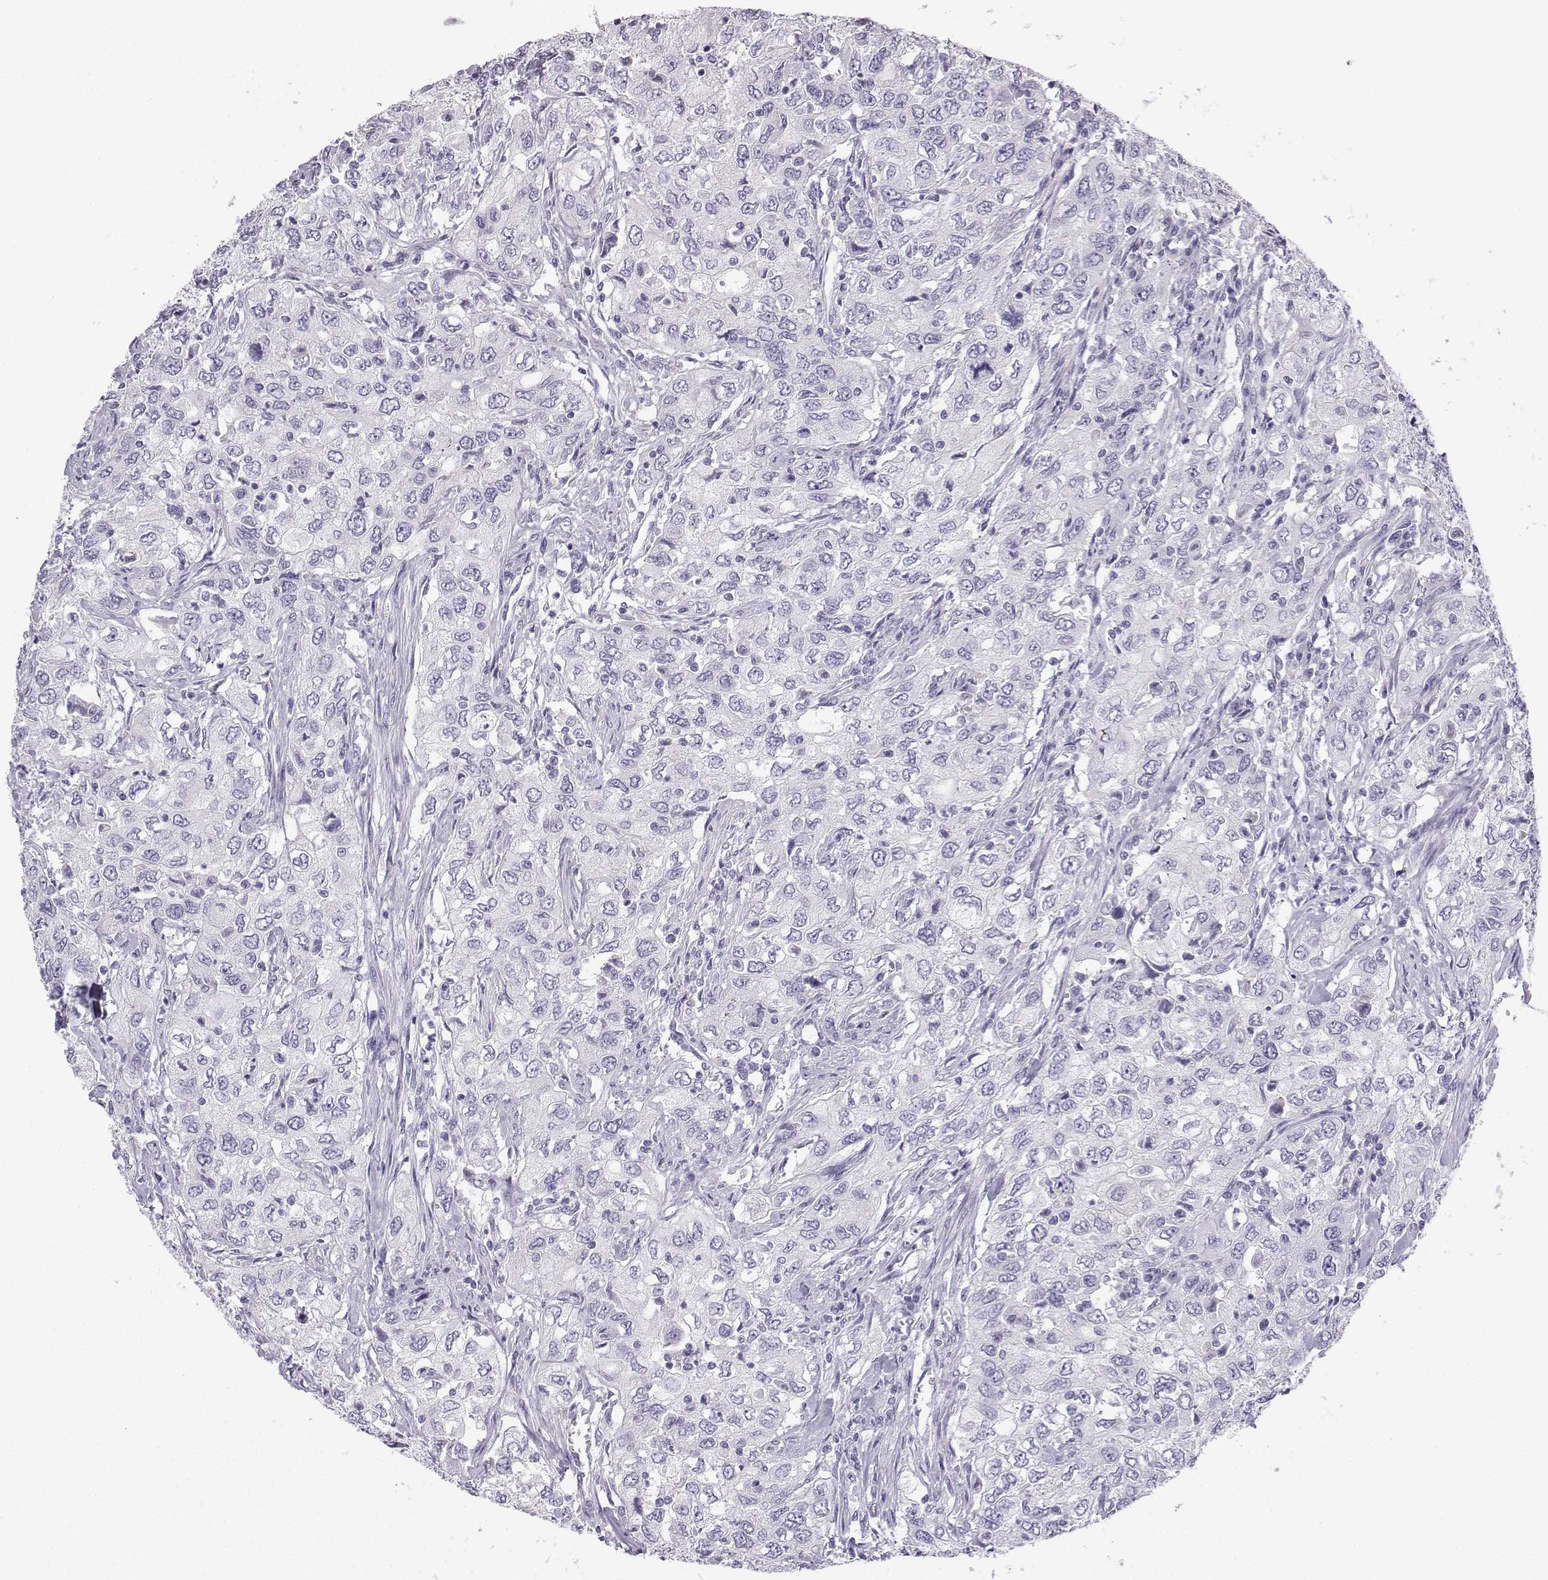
{"staining": {"intensity": "negative", "quantity": "none", "location": "none"}, "tissue": "urothelial cancer", "cell_type": "Tumor cells", "image_type": "cancer", "snomed": [{"axis": "morphology", "description": "Urothelial carcinoma, High grade"}, {"axis": "topography", "description": "Urinary bladder"}], "caption": "The immunohistochemistry (IHC) histopathology image has no significant expression in tumor cells of high-grade urothelial carcinoma tissue.", "gene": "ZBTB8B", "patient": {"sex": "male", "age": 76}}